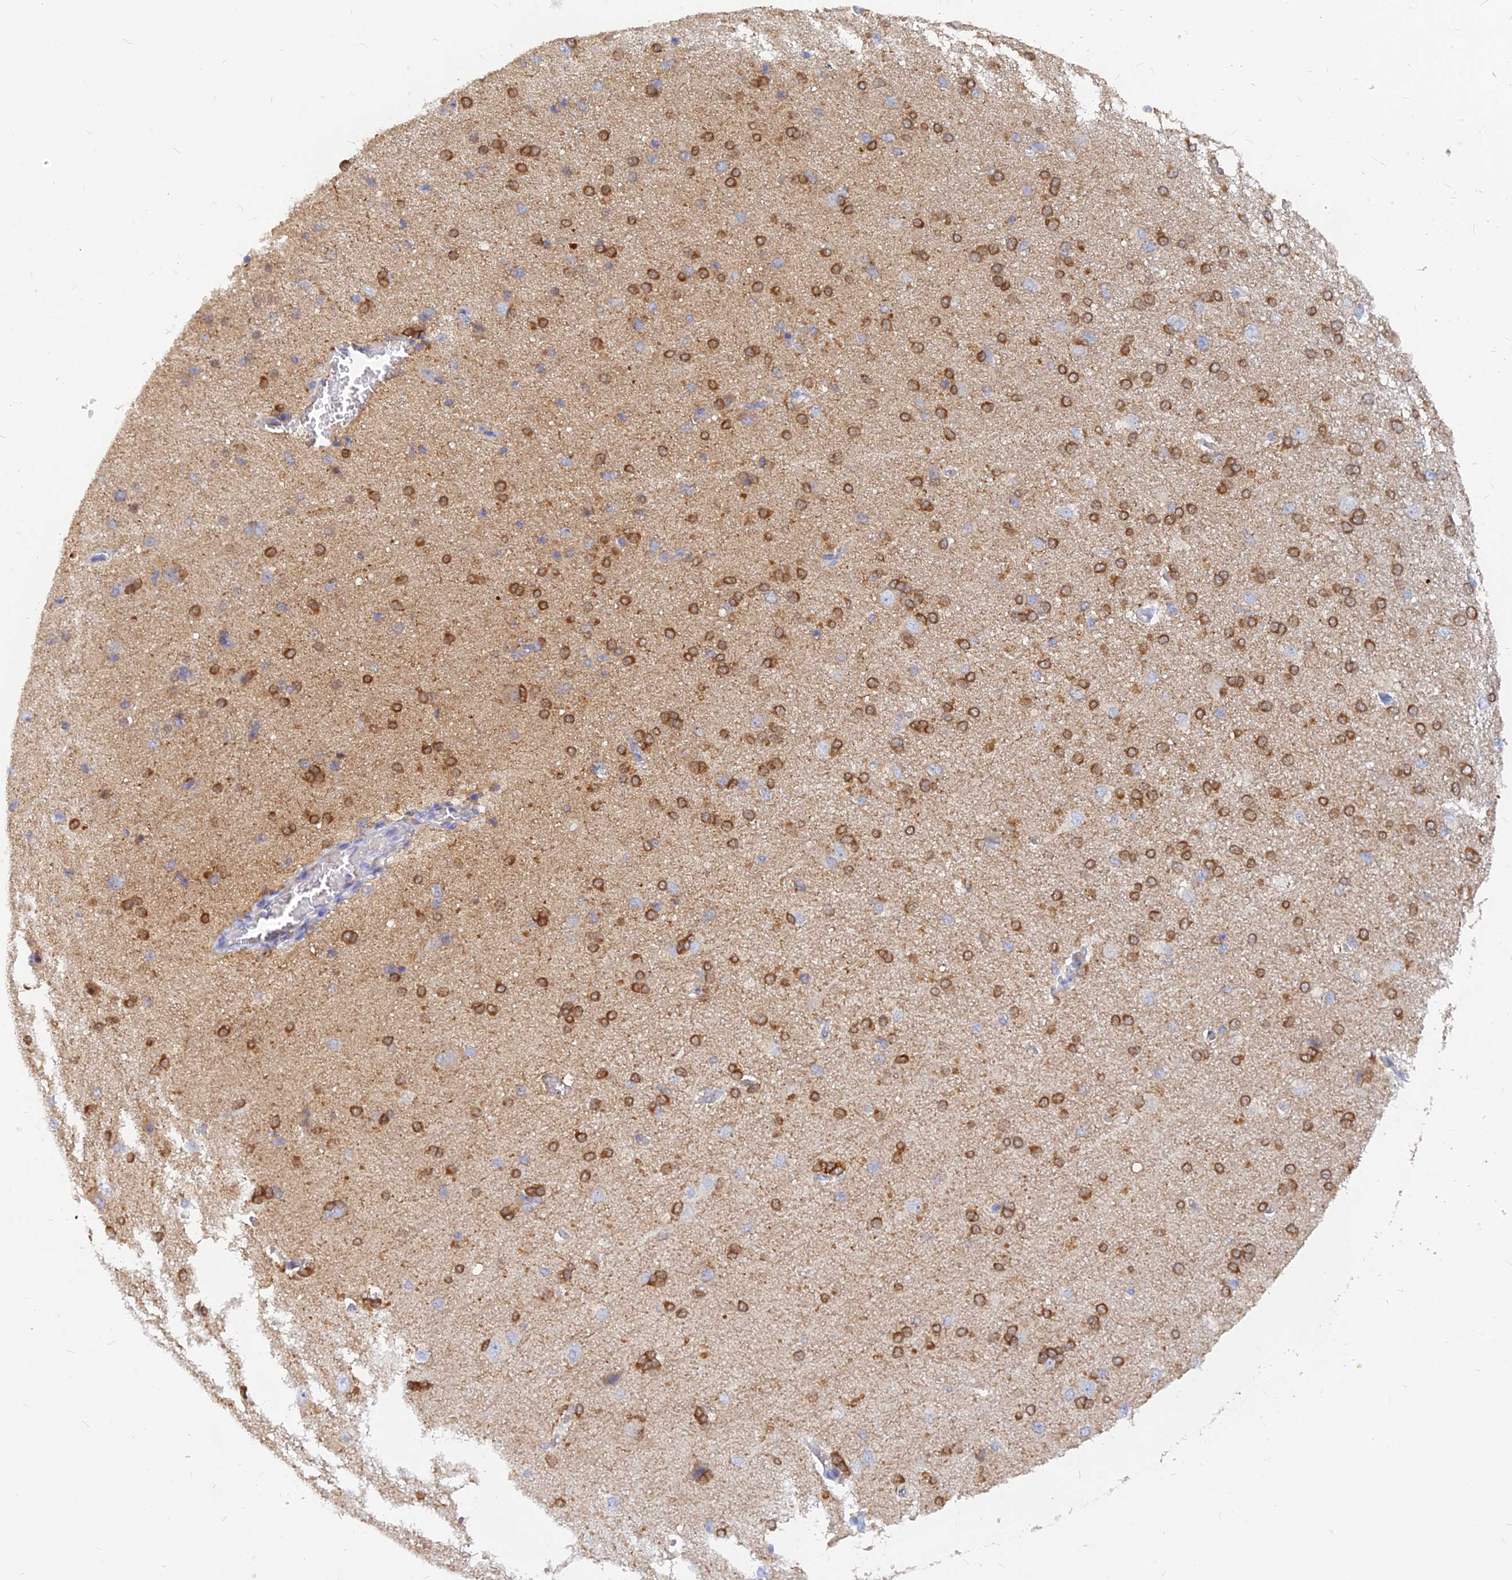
{"staining": {"intensity": "negative", "quantity": "none", "location": "none"}, "tissue": "cerebral cortex", "cell_type": "Endothelial cells", "image_type": "normal", "snomed": [{"axis": "morphology", "description": "Normal tissue, NOS"}, {"axis": "topography", "description": "Cerebral cortex"}], "caption": "Protein analysis of unremarkable cerebral cortex exhibits no significant expression in endothelial cells. The staining is performed using DAB brown chromogen with nuclei counter-stained in using hematoxylin.", "gene": "CACNA1B", "patient": {"sex": "male", "age": 62}}